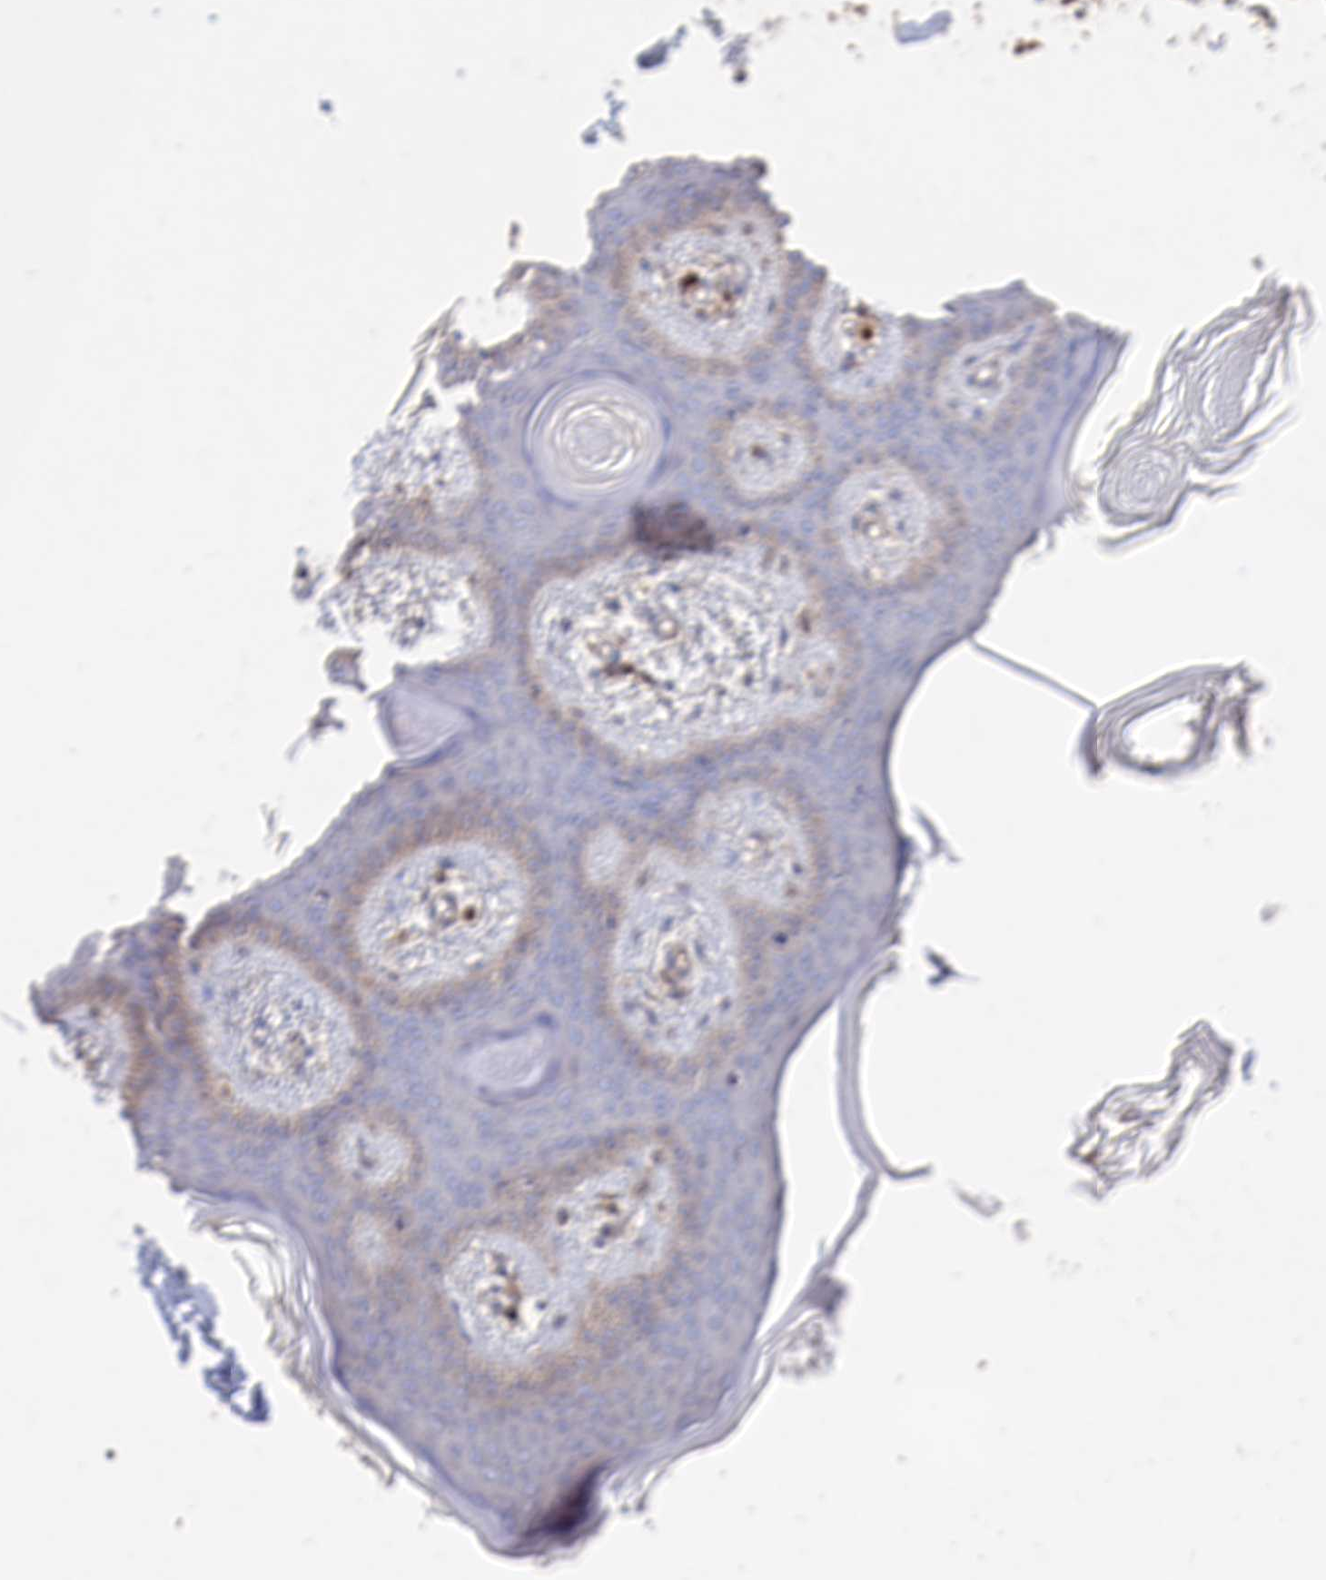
{"staining": {"intensity": "moderate", "quantity": ">75%", "location": "cytoplasmic/membranous"}, "tissue": "skin", "cell_type": "Fibroblasts", "image_type": "normal", "snomed": [{"axis": "morphology", "description": "Normal tissue, NOS"}, {"axis": "topography", "description": "Skin"}], "caption": "Skin stained for a protein reveals moderate cytoplasmic/membranous positivity in fibroblasts. Nuclei are stained in blue.", "gene": "DHRS11", "patient": {"sex": "male", "age": 36}}